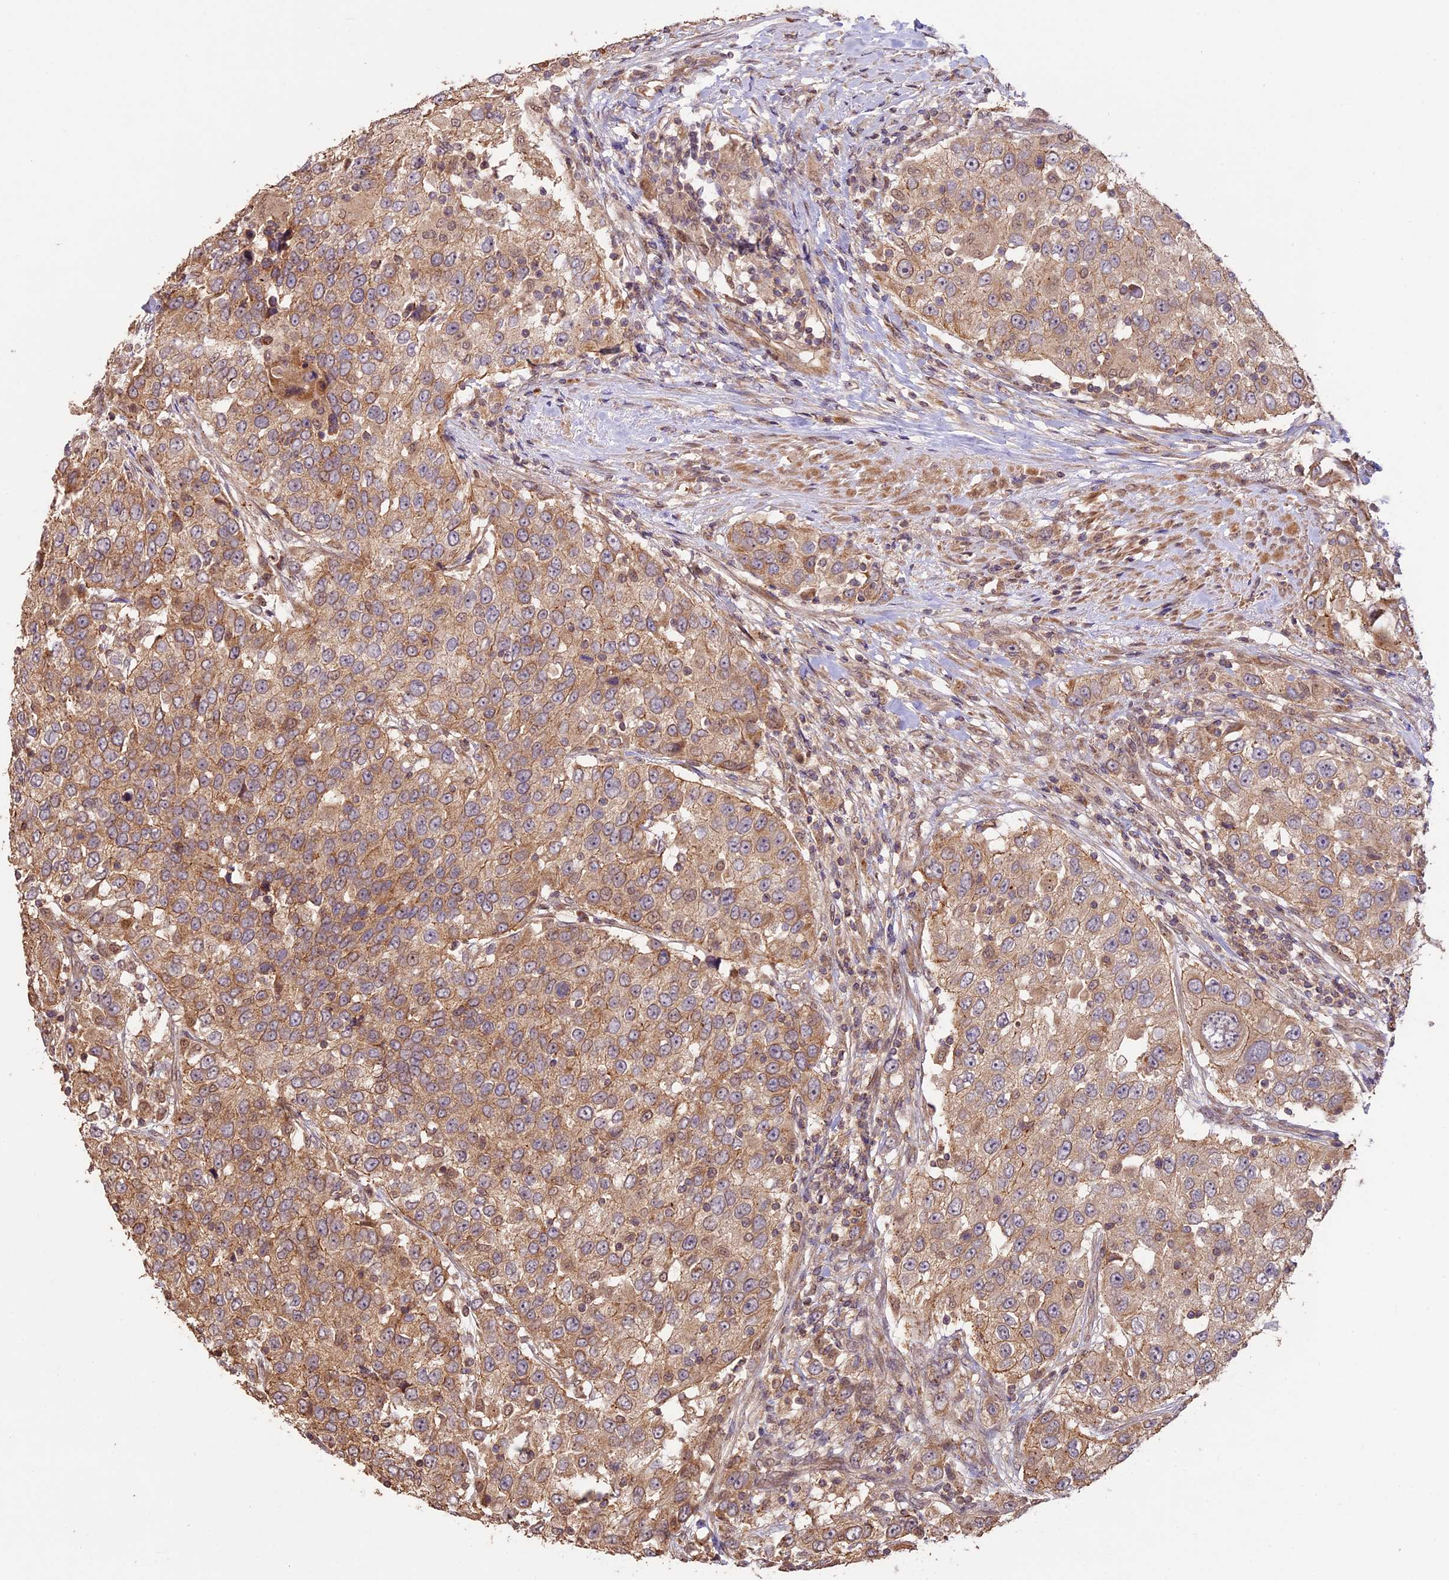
{"staining": {"intensity": "moderate", "quantity": ">75%", "location": "cytoplasmic/membranous"}, "tissue": "urothelial cancer", "cell_type": "Tumor cells", "image_type": "cancer", "snomed": [{"axis": "morphology", "description": "Urothelial carcinoma, High grade"}, {"axis": "topography", "description": "Urinary bladder"}], "caption": "High-magnification brightfield microscopy of high-grade urothelial carcinoma stained with DAB (3,3'-diaminobenzidine) (brown) and counterstained with hematoxylin (blue). tumor cells exhibit moderate cytoplasmic/membranous positivity is identified in about>75% of cells.", "gene": "BCAS4", "patient": {"sex": "female", "age": 80}}